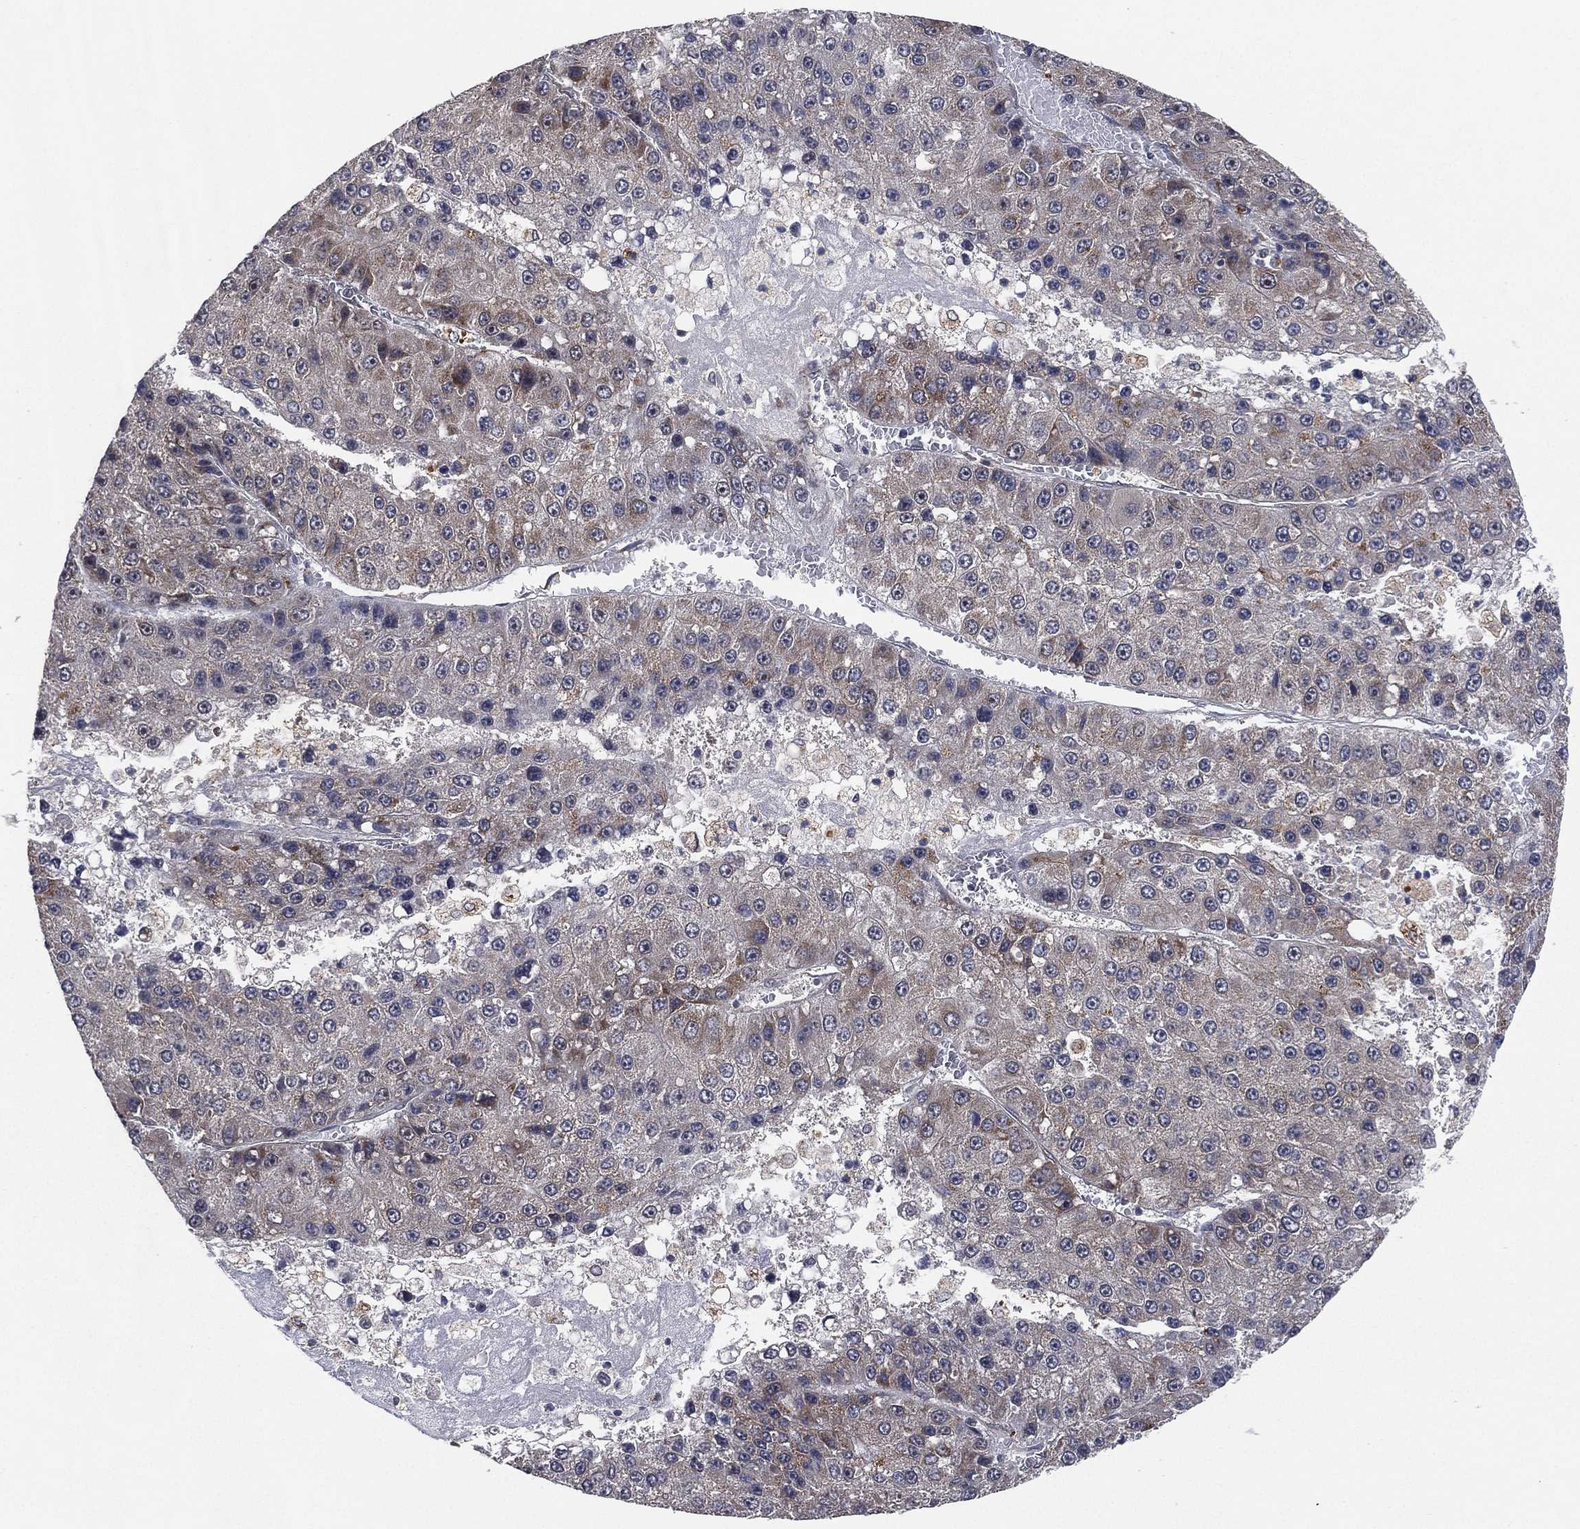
{"staining": {"intensity": "weak", "quantity": "<25%", "location": "cytoplasmic/membranous"}, "tissue": "liver cancer", "cell_type": "Tumor cells", "image_type": "cancer", "snomed": [{"axis": "morphology", "description": "Carcinoma, Hepatocellular, NOS"}, {"axis": "topography", "description": "Liver"}], "caption": "Photomicrograph shows no protein staining in tumor cells of liver hepatocellular carcinoma tissue.", "gene": "FAM104A", "patient": {"sex": "female", "age": 73}}